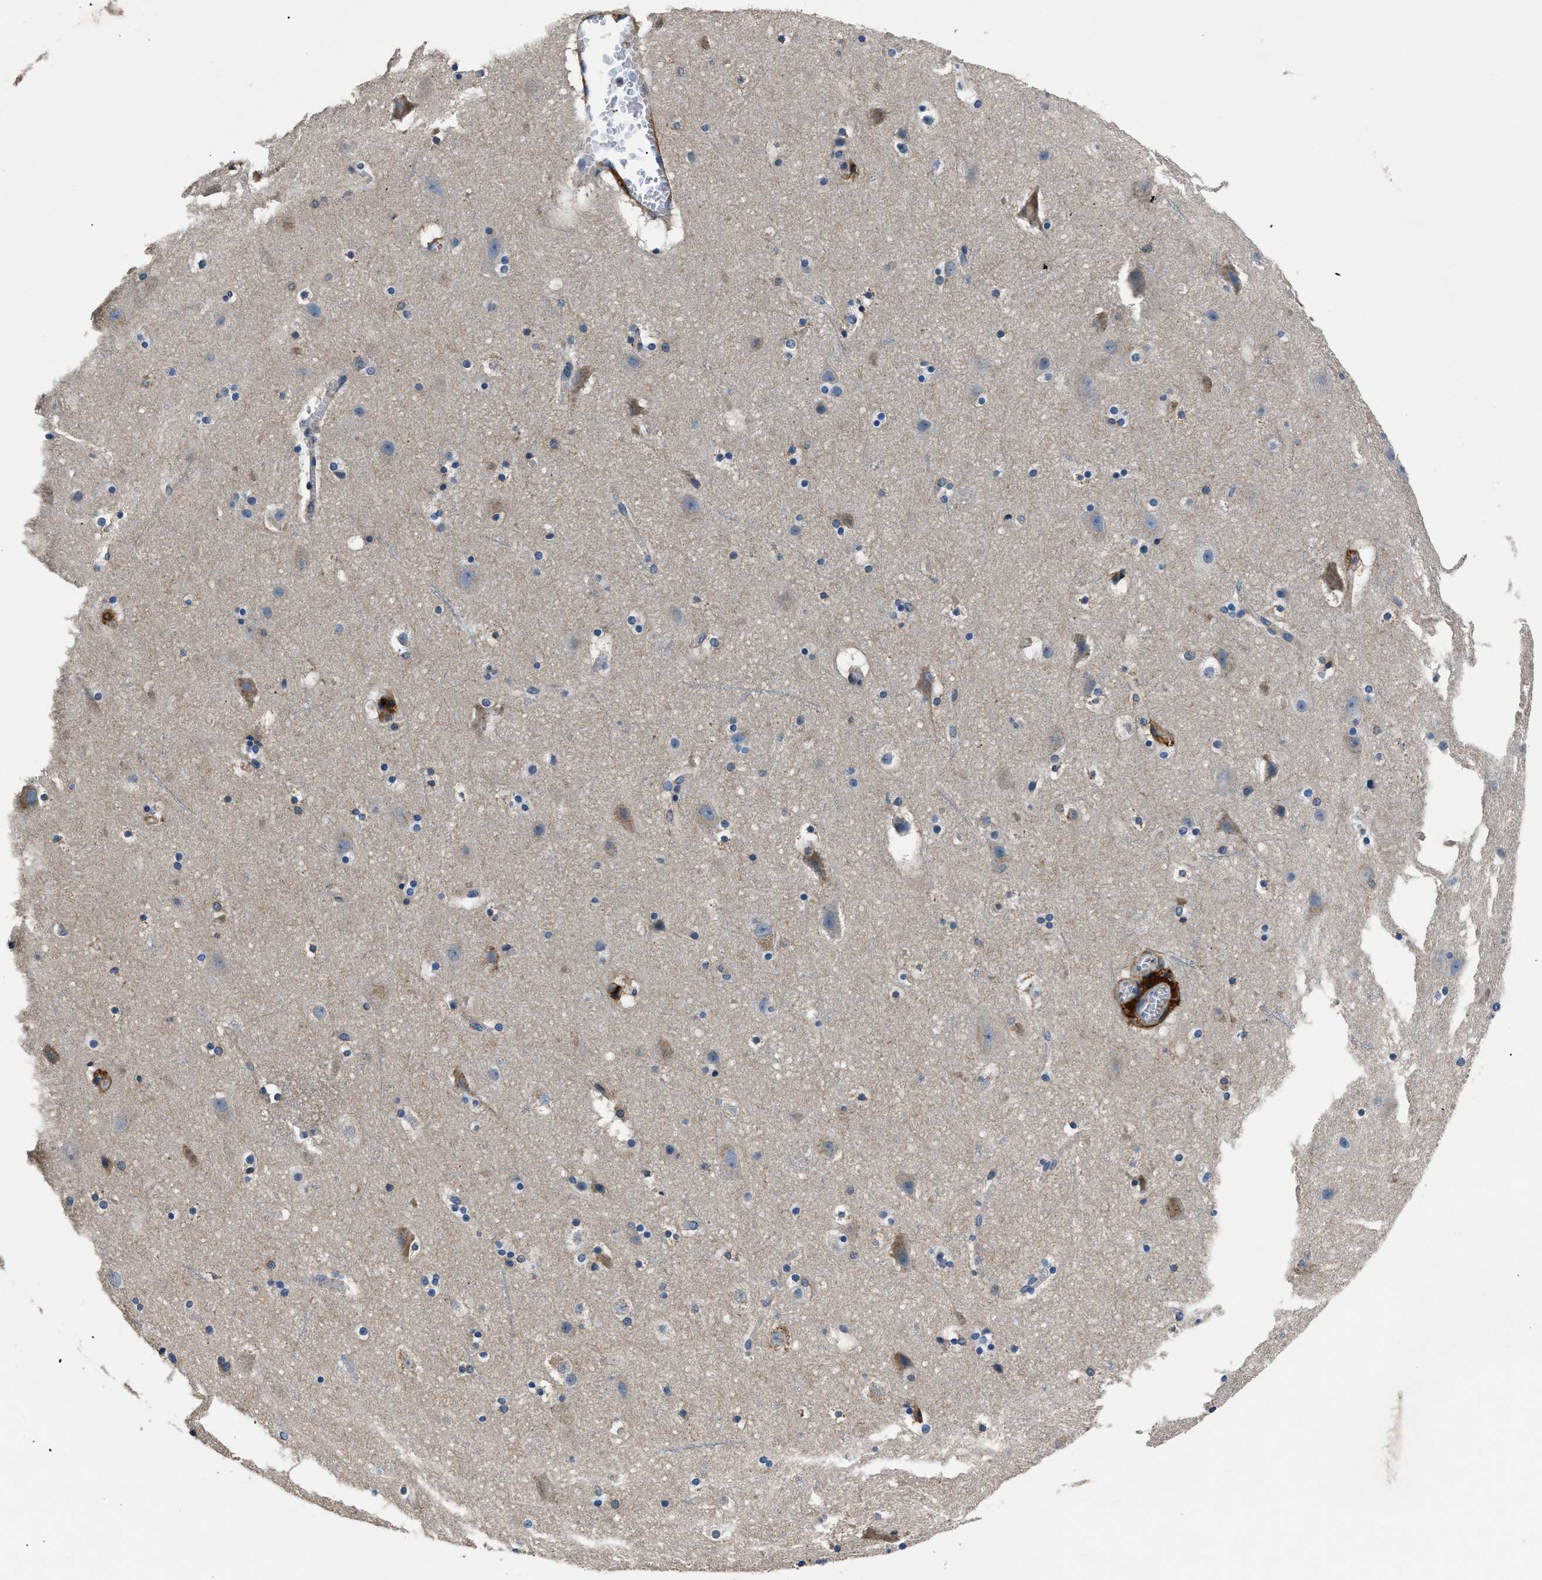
{"staining": {"intensity": "negative", "quantity": "none", "location": "none"}, "tissue": "cerebral cortex", "cell_type": "Endothelial cells", "image_type": "normal", "snomed": [{"axis": "morphology", "description": "Normal tissue, NOS"}, {"axis": "topography", "description": "Cerebral cortex"}], "caption": "This is a micrograph of IHC staining of unremarkable cerebral cortex, which shows no positivity in endothelial cells.", "gene": "CD276", "patient": {"sex": "male", "age": 45}}